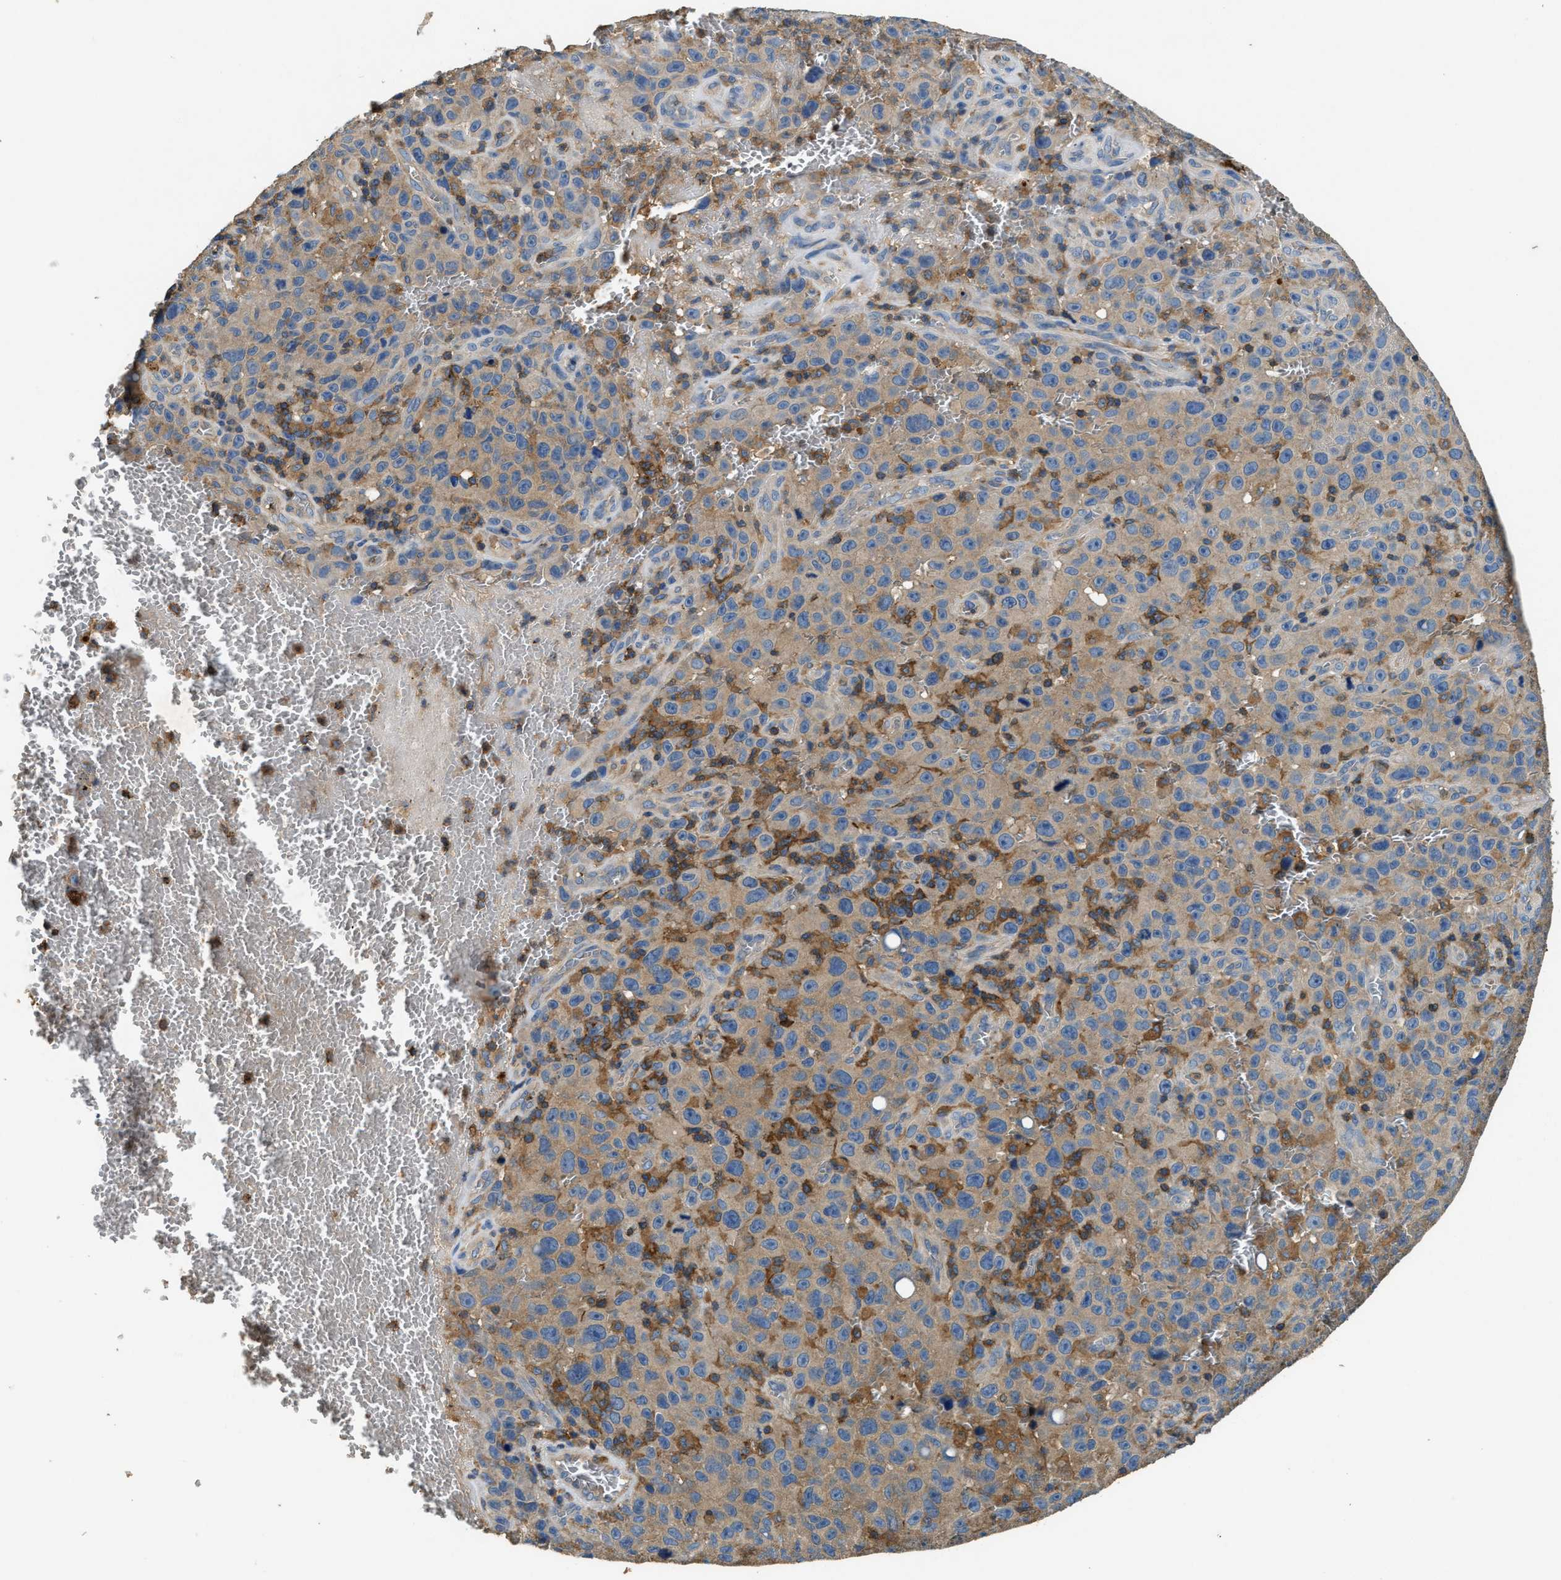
{"staining": {"intensity": "weak", "quantity": ">75%", "location": "cytoplasmic/membranous"}, "tissue": "melanoma", "cell_type": "Tumor cells", "image_type": "cancer", "snomed": [{"axis": "morphology", "description": "Malignant melanoma, NOS"}, {"axis": "topography", "description": "Skin"}], "caption": "High-magnification brightfield microscopy of malignant melanoma stained with DAB (brown) and counterstained with hematoxylin (blue). tumor cells exhibit weak cytoplasmic/membranous expression is appreciated in approximately>75% of cells.", "gene": "BLOC1S1", "patient": {"sex": "female", "age": 82}}